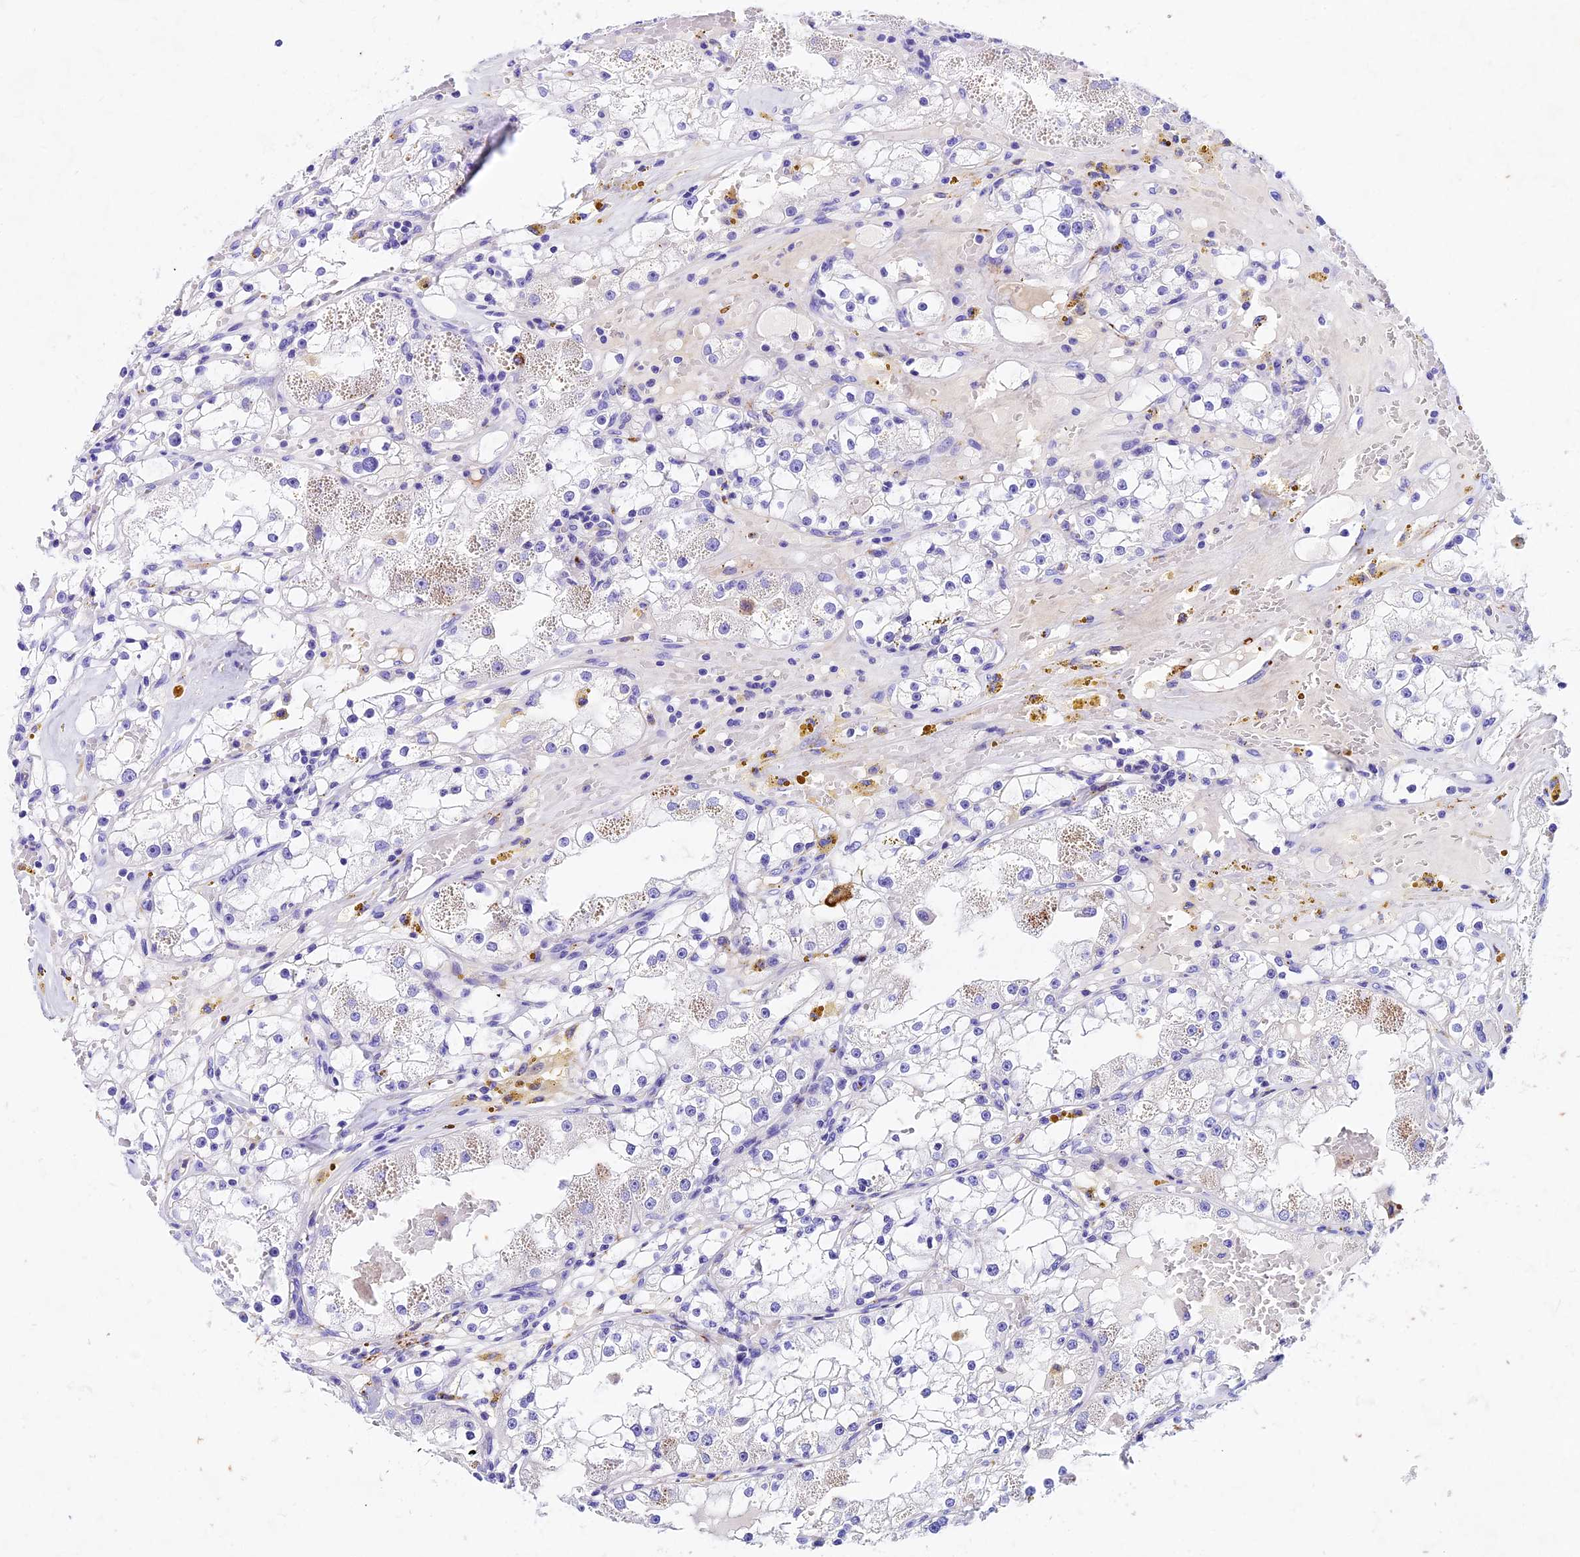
{"staining": {"intensity": "negative", "quantity": "none", "location": "none"}, "tissue": "renal cancer", "cell_type": "Tumor cells", "image_type": "cancer", "snomed": [{"axis": "morphology", "description": "Adenocarcinoma, NOS"}, {"axis": "topography", "description": "Kidney"}], "caption": "IHC of renal adenocarcinoma exhibits no expression in tumor cells.", "gene": "PSG11", "patient": {"sex": "male", "age": 56}}